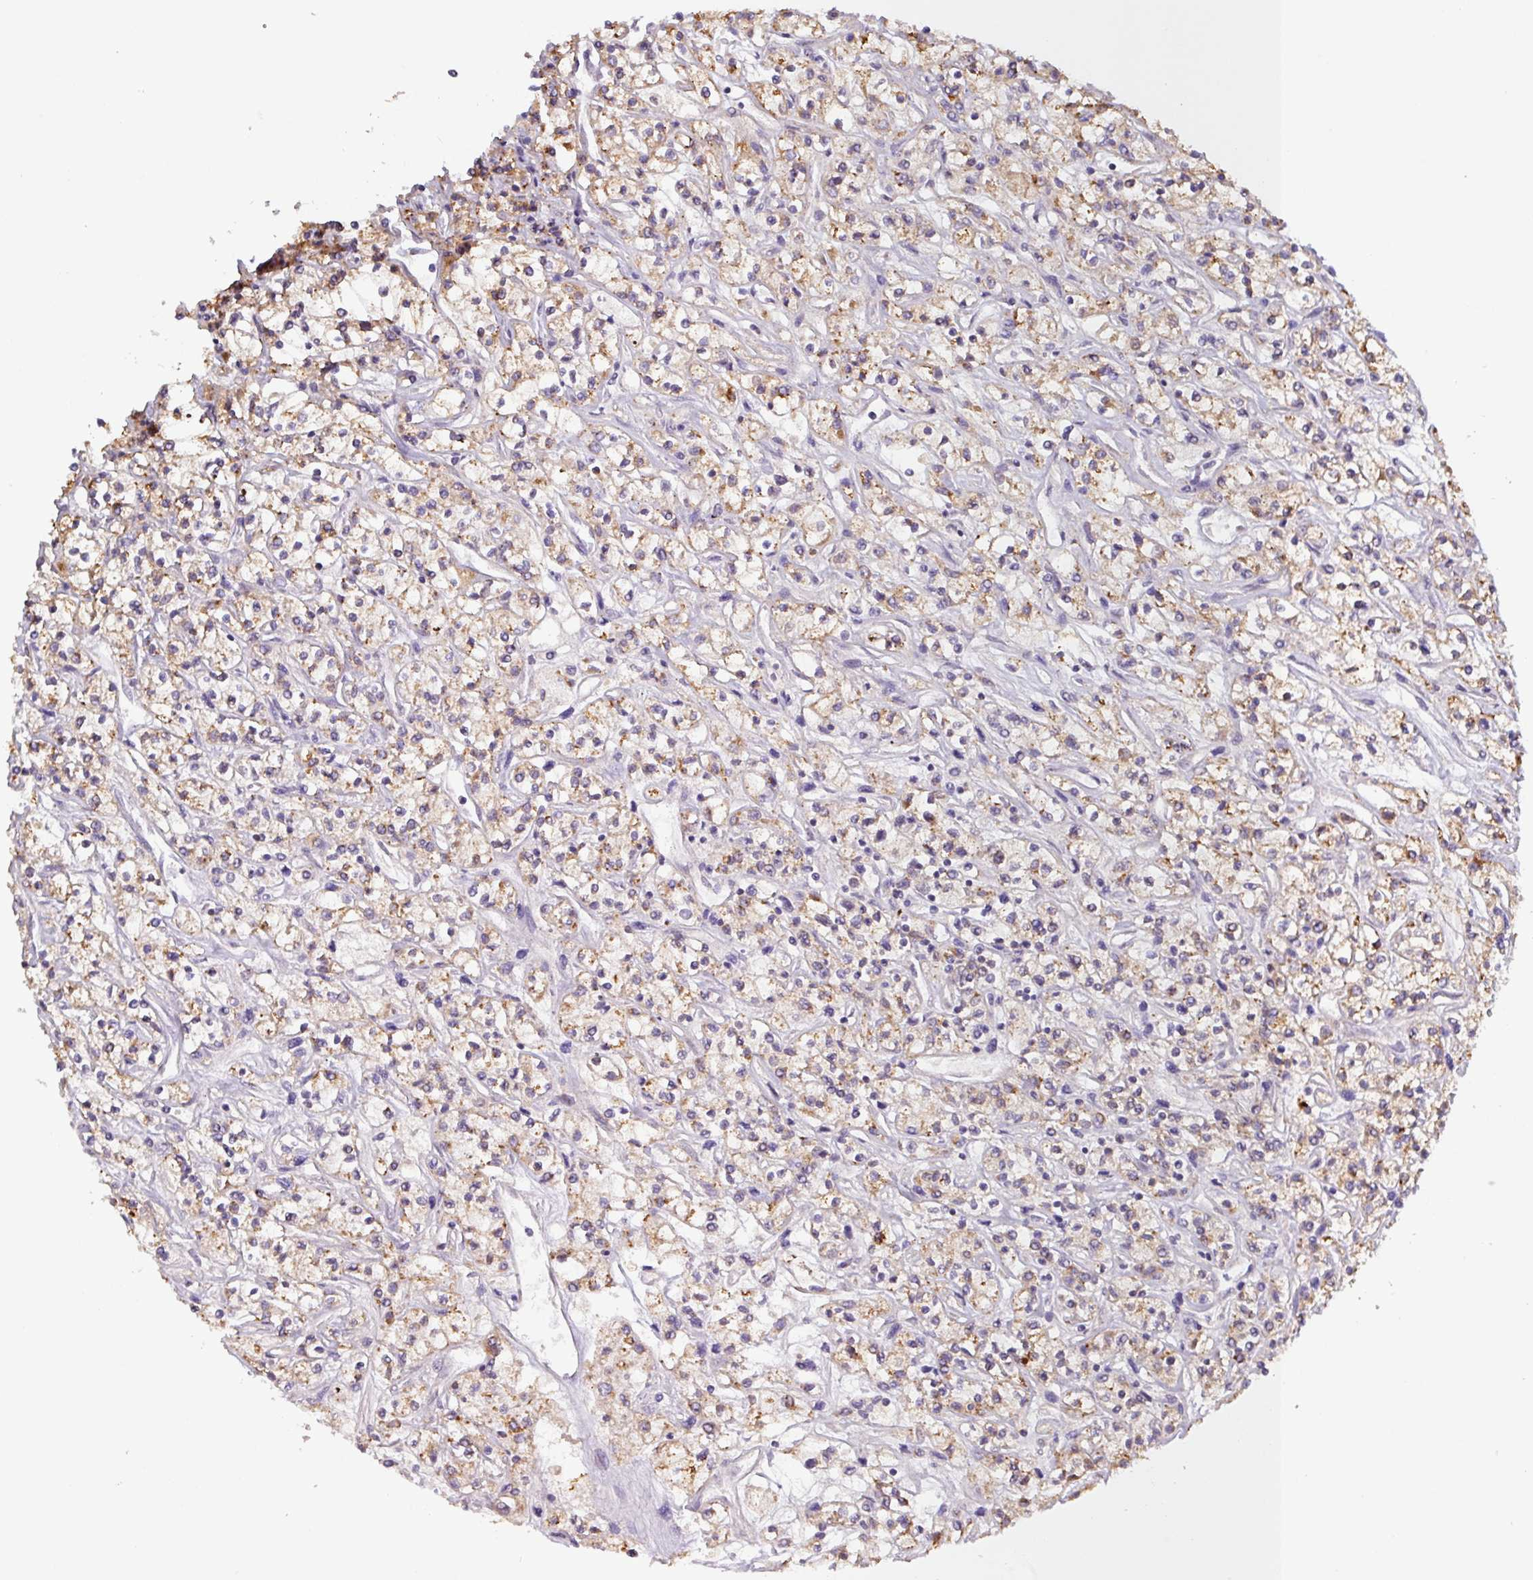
{"staining": {"intensity": "moderate", "quantity": ">75%", "location": "cytoplasmic/membranous"}, "tissue": "renal cancer", "cell_type": "Tumor cells", "image_type": "cancer", "snomed": [{"axis": "morphology", "description": "Adenocarcinoma, NOS"}, {"axis": "topography", "description": "Kidney"}], "caption": "DAB immunohistochemical staining of renal adenocarcinoma reveals moderate cytoplasmic/membranous protein staining in about >75% of tumor cells. The protein of interest is shown in brown color, while the nuclei are stained blue.", "gene": "SFTPB", "patient": {"sex": "female", "age": 59}}